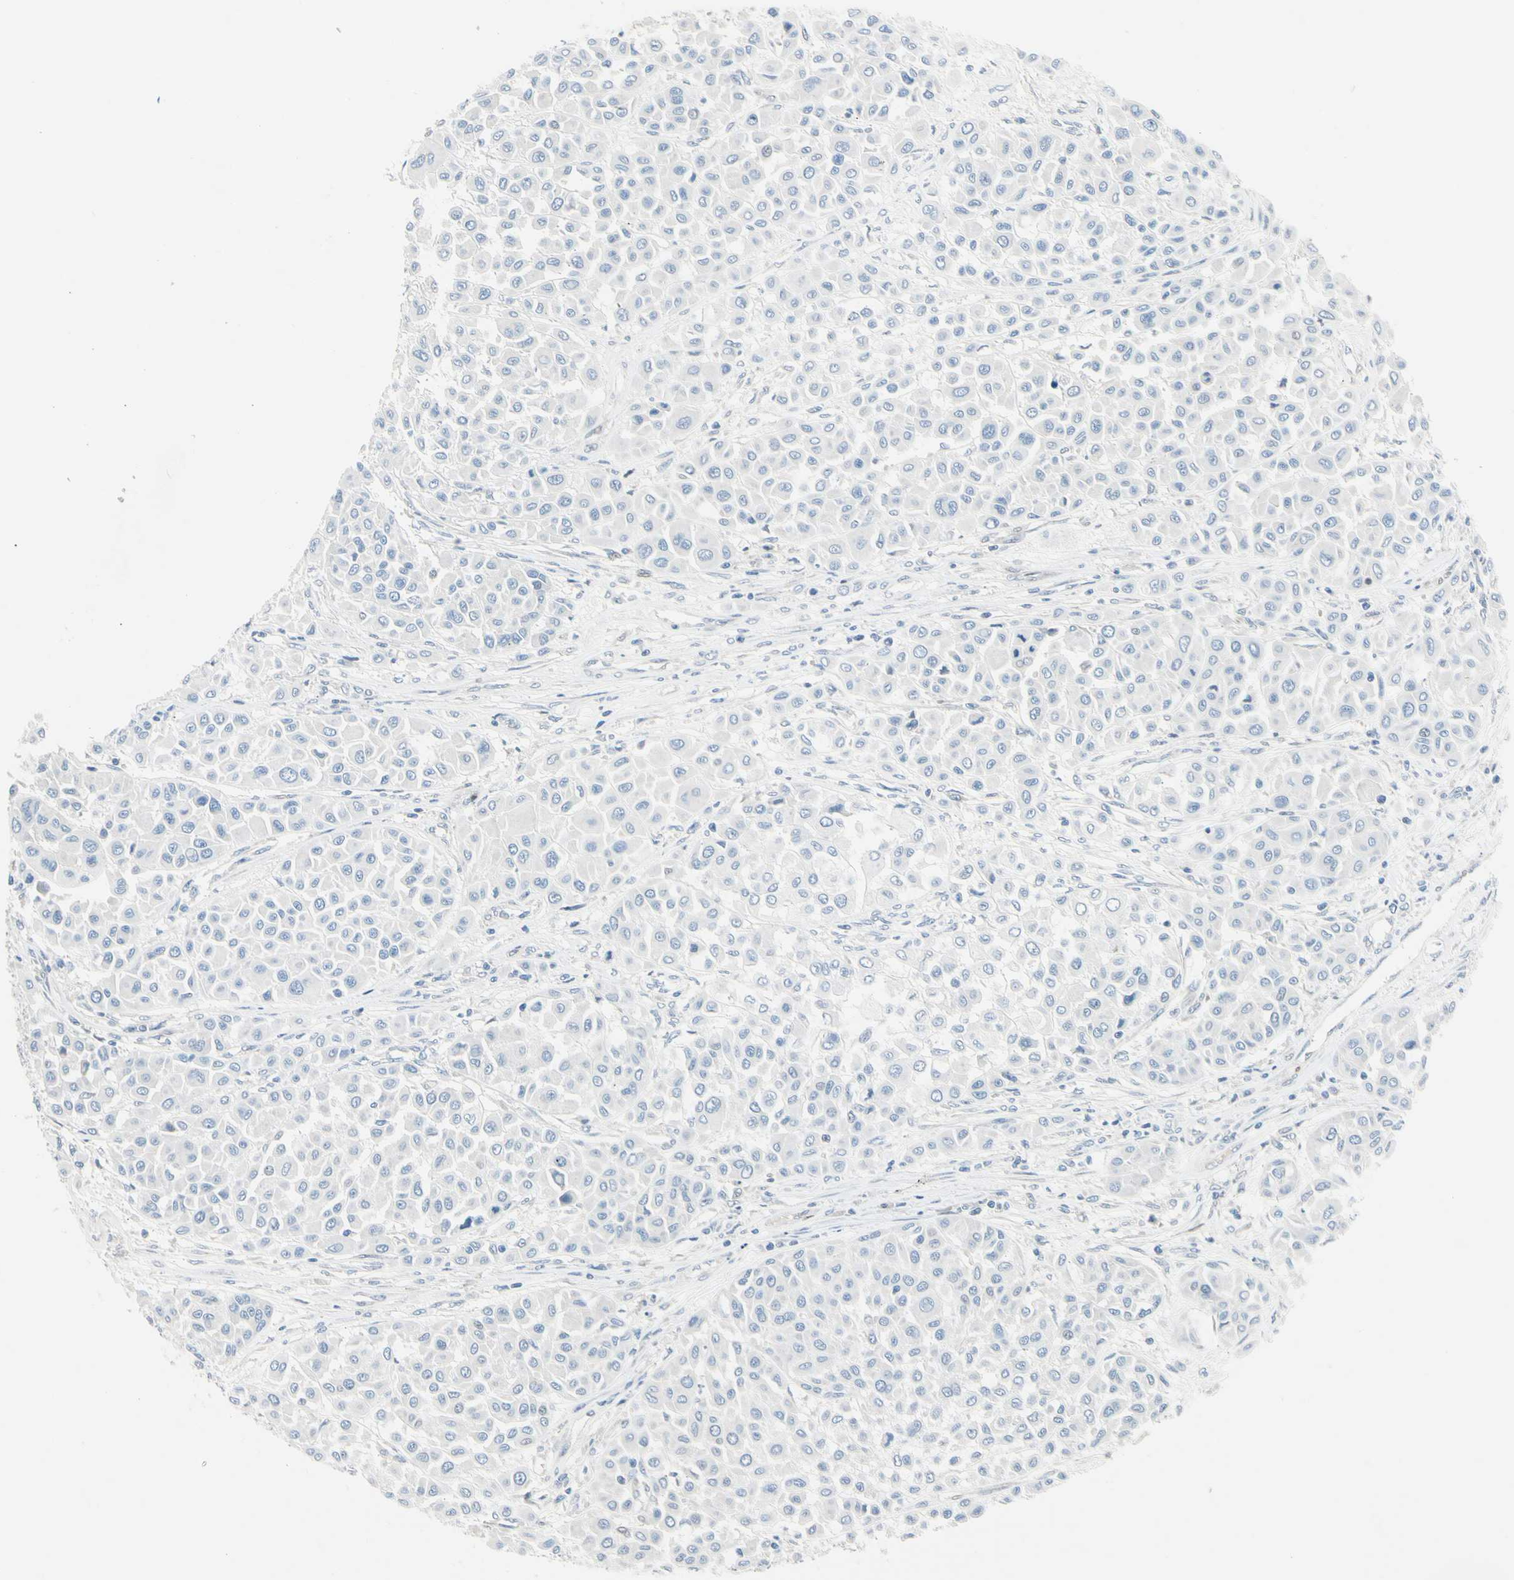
{"staining": {"intensity": "negative", "quantity": "none", "location": "none"}, "tissue": "melanoma", "cell_type": "Tumor cells", "image_type": "cancer", "snomed": [{"axis": "morphology", "description": "Malignant melanoma, Metastatic site"}, {"axis": "topography", "description": "Soft tissue"}], "caption": "Malignant melanoma (metastatic site) was stained to show a protein in brown. There is no significant expression in tumor cells.", "gene": "CFAP36", "patient": {"sex": "male", "age": 41}}